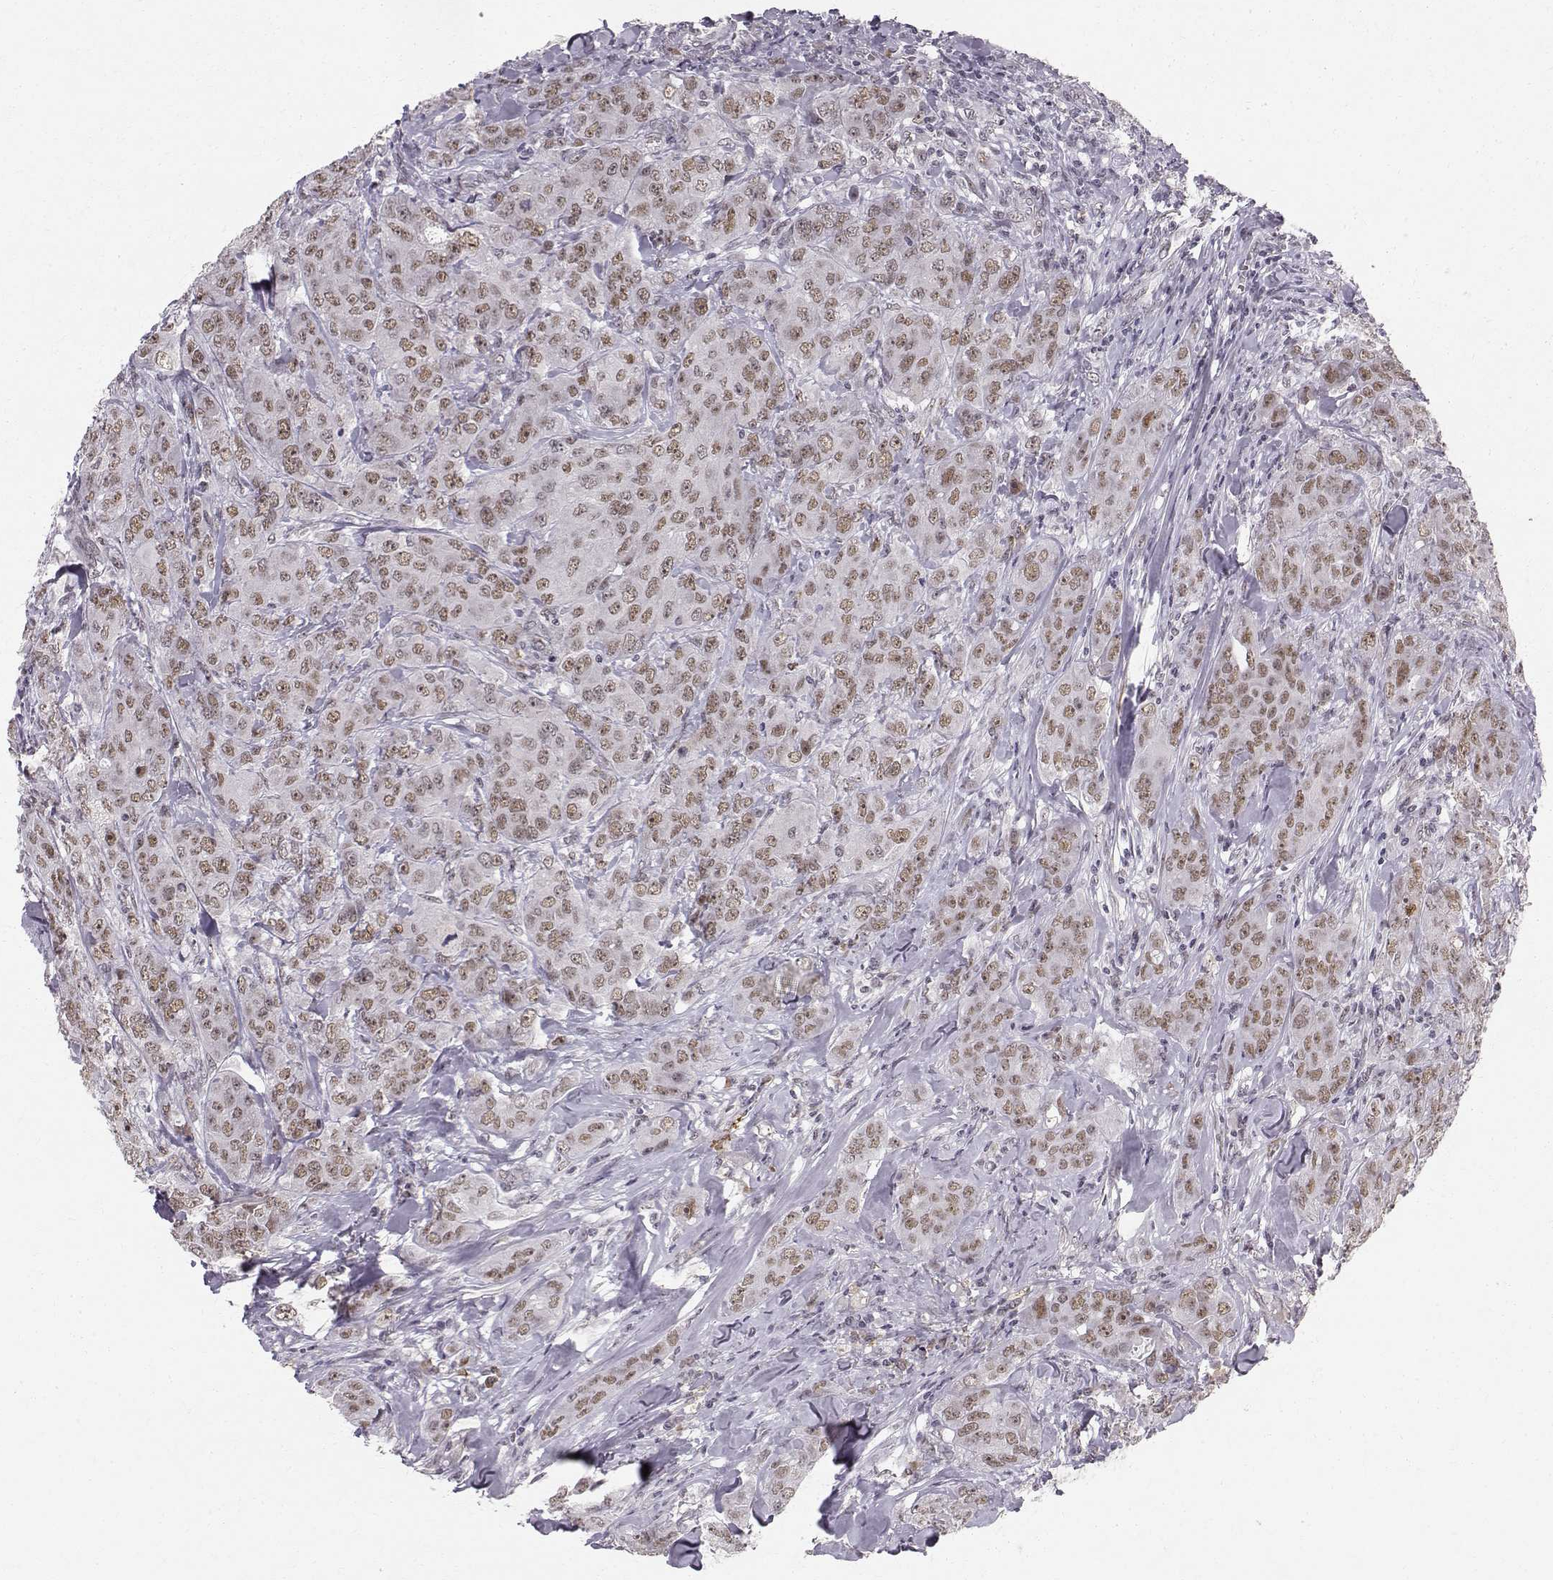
{"staining": {"intensity": "moderate", "quantity": ">75%", "location": "nuclear"}, "tissue": "breast cancer", "cell_type": "Tumor cells", "image_type": "cancer", "snomed": [{"axis": "morphology", "description": "Duct carcinoma"}, {"axis": "topography", "description": "Breast"}], "caption": "Breast cancer (infiltrating ductal carcinoma) tissue shows moderate nuclear expression in approximately >75% of tumor cells", "gene": "RPP38", "patient": {"sex": "female", "age": 43}}